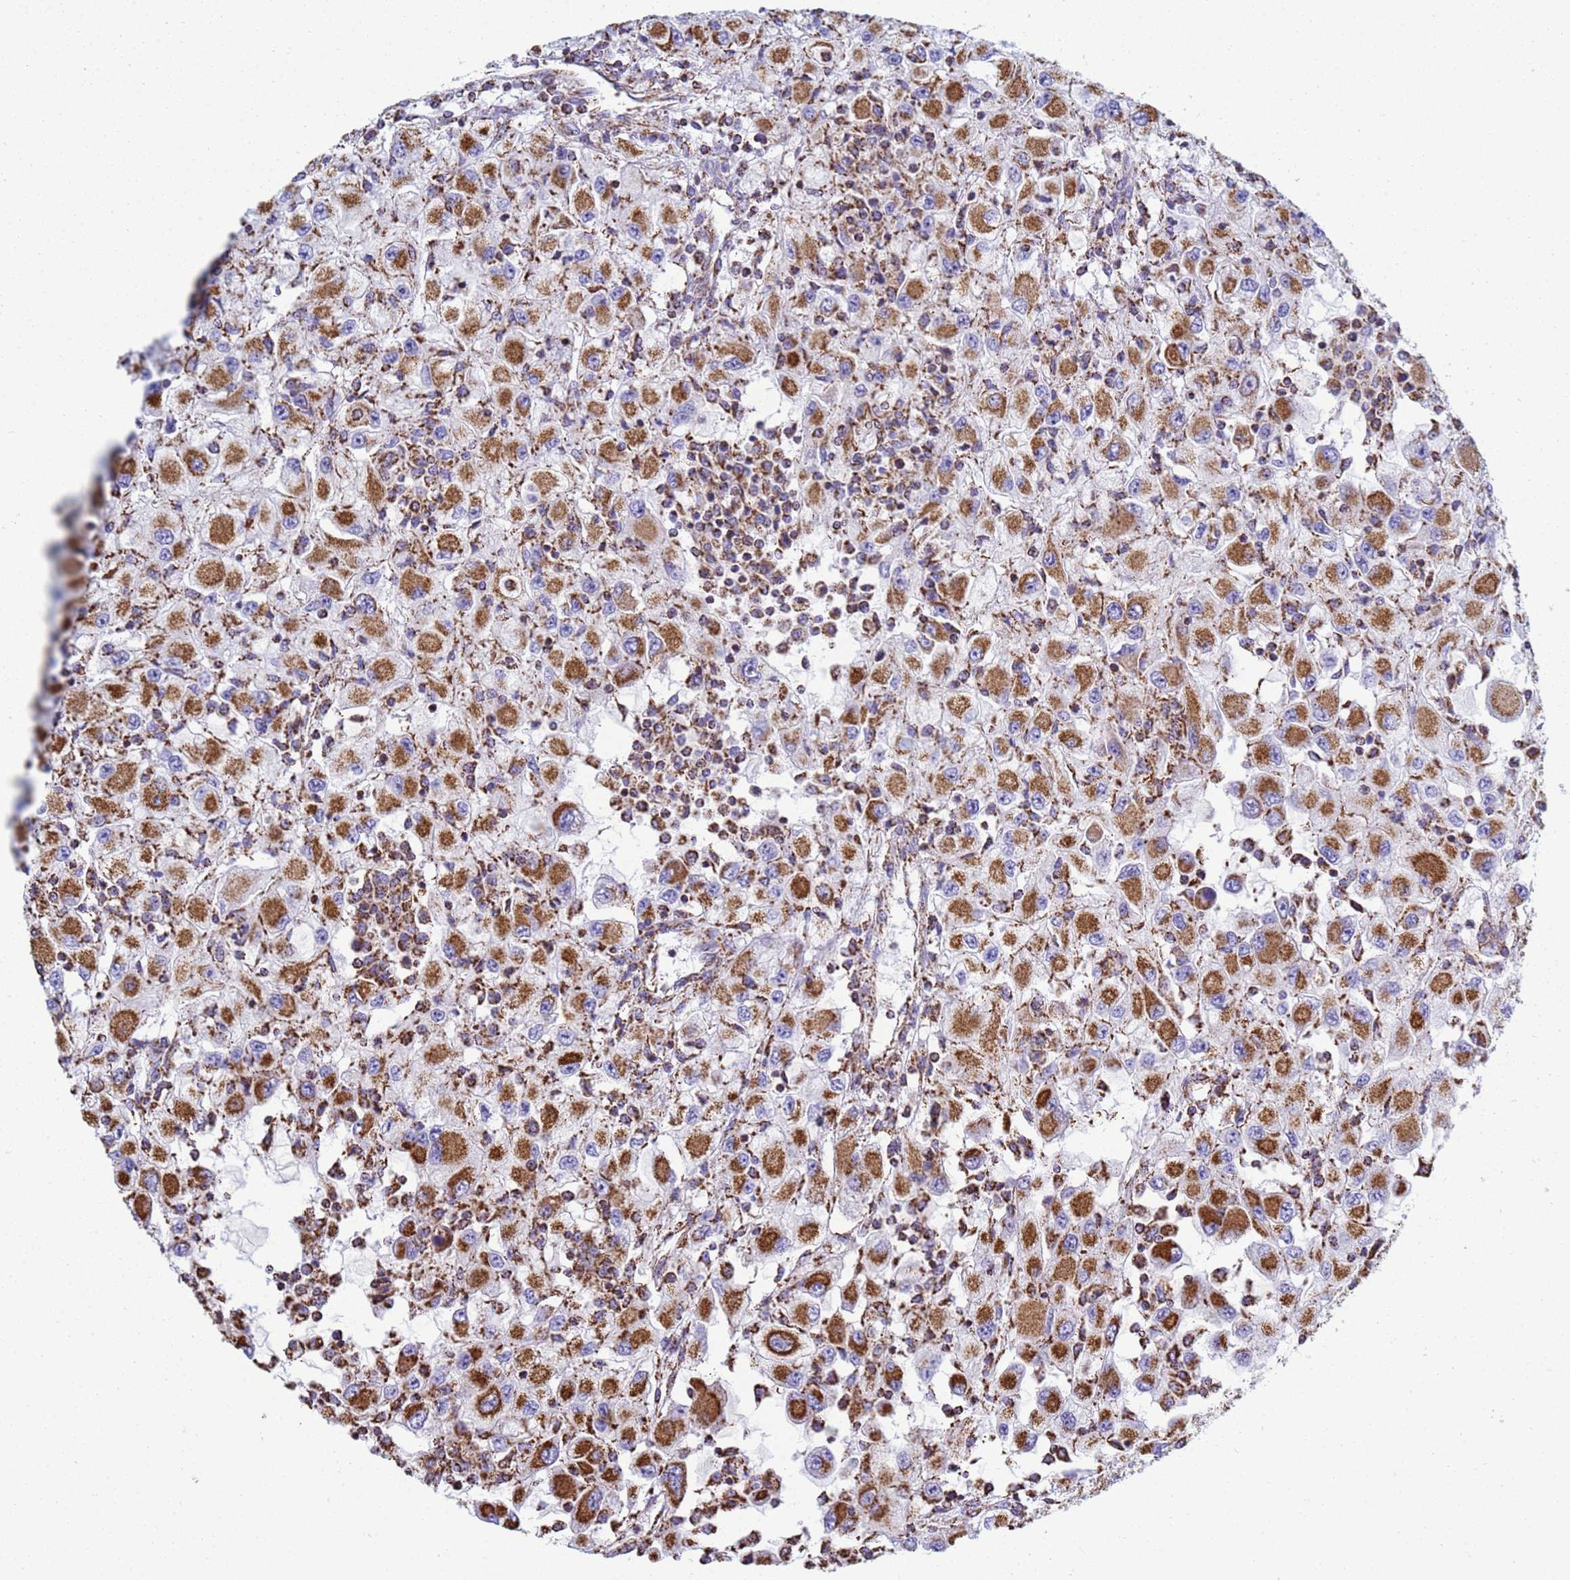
{"staining": {"intensity": "strong", "quantity": ">75%", "location": "cytoplasmic/membranous"}, "tissue": "renal cancer", "cell_type": "Tumor cells", "image_type": "cancer", "snomed": [{"axis": "morphology", "description": "Adenocarcinoma, NOS"}, {"axis": "topography", "description": "Kidney"}], "caption": "Protein analysis of renal adenocarcinoma tissue shows strong cytoplasmic/membranous staining in about >75% of tumor cells.", "gene": "COQ4", "patient": {"sex": "female", "age": 67}}